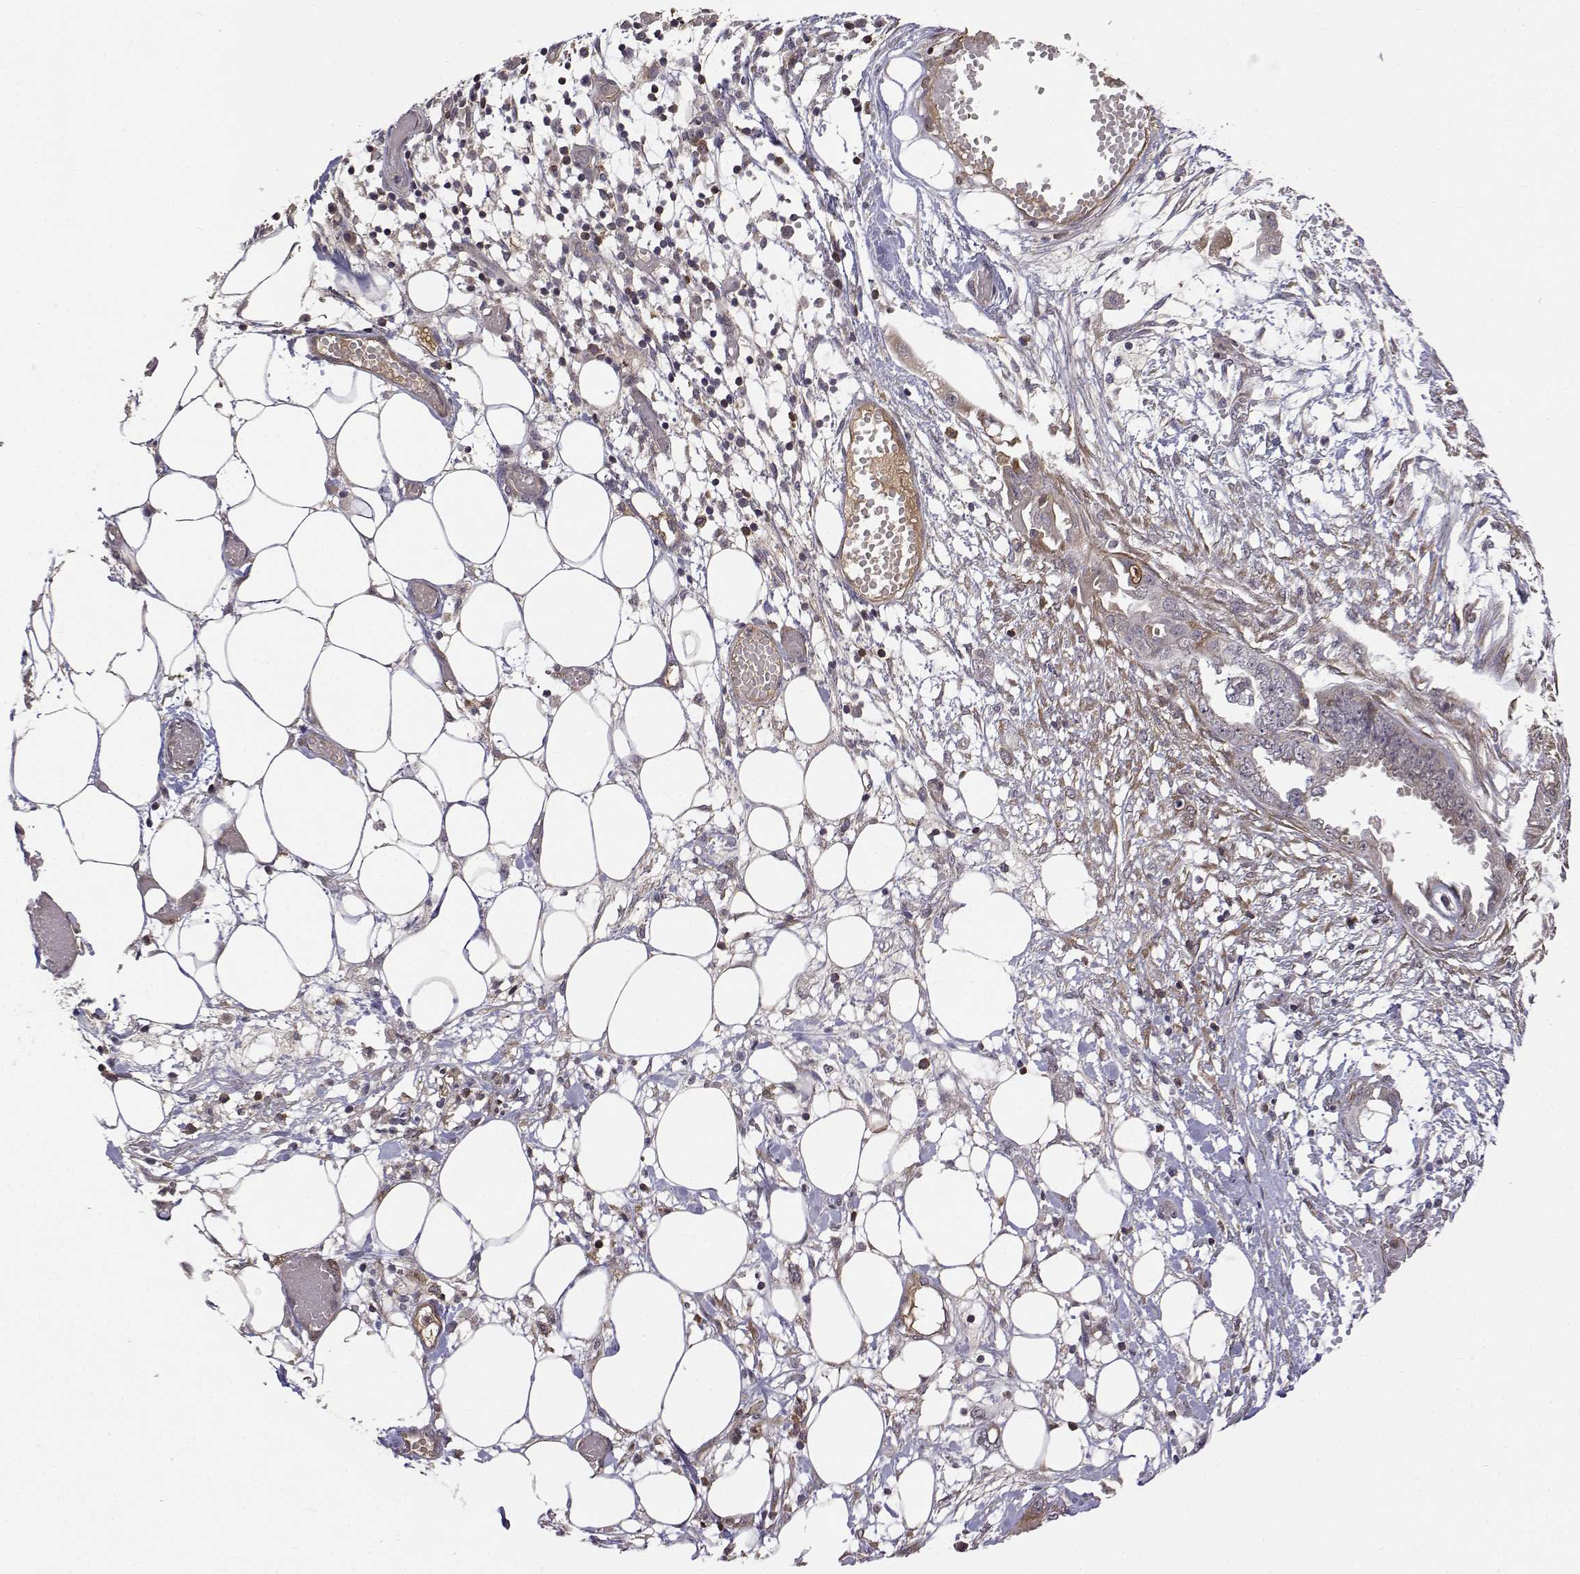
{"staining": {"intensity": "negative", "quantity": "none", "location": "none"}, "tissue": "endometrial cancer", "cell_type": "Tumor cells", "image_type": "cancer", "snomed": [{"axis": "morphology", "description": "Adenocarcinoma, NOS"}, {"axis": "morphology", "description": "Adenocarcinoma, metastatic, NOS"}, {"axis": "topography", "description": "Adipose tissue"}, {"axis": "topography", "description": "Endometrium"}], "caption": "The micrograph reveals no significant staining in tumor cells of endometrial cancer (metastatic adenocarcinoma).", "gene": "ITGA7", "patient": {"sex": "female", "age": 67}}